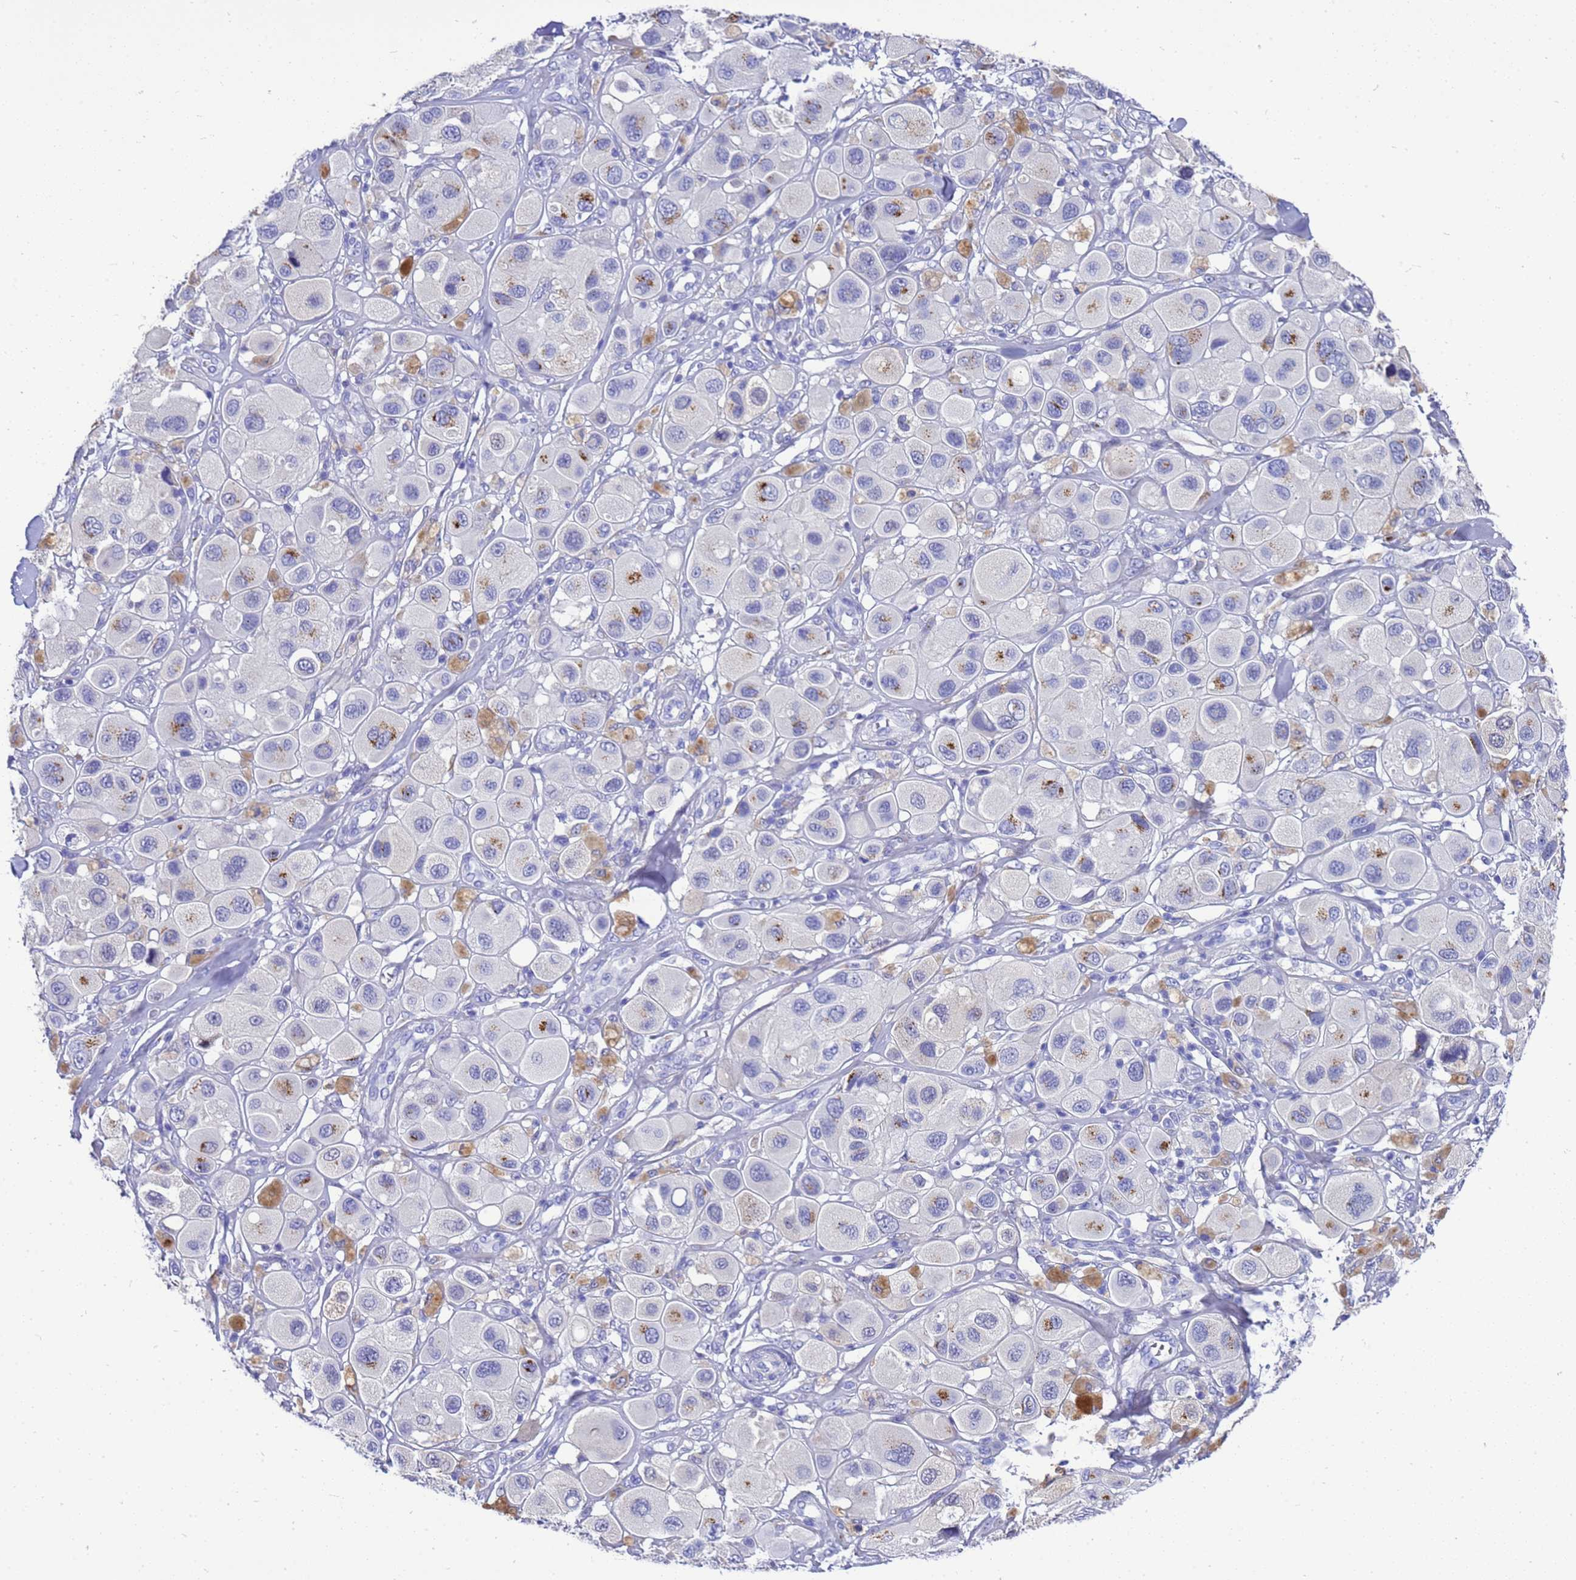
{"staining": {"intensity": "strong", "quantity": "<25%", "location": "cytoplasmic/membranous"}, "tissue": "melanoma", "cell_type": "Tumor cells", "image_type": "cancer", "snomed": [{"axis": "morphology", "description": "Malignant melanoma, Metastatic site"}, {"axis": "topography", "description": "Skin"}], "caption": "Melanoma stained for a protein shows strong cytoplasmic/membranous positivity in tumor cells.", "gene": "OR52E2", "patient": {"sex": "male", "age": 41}}